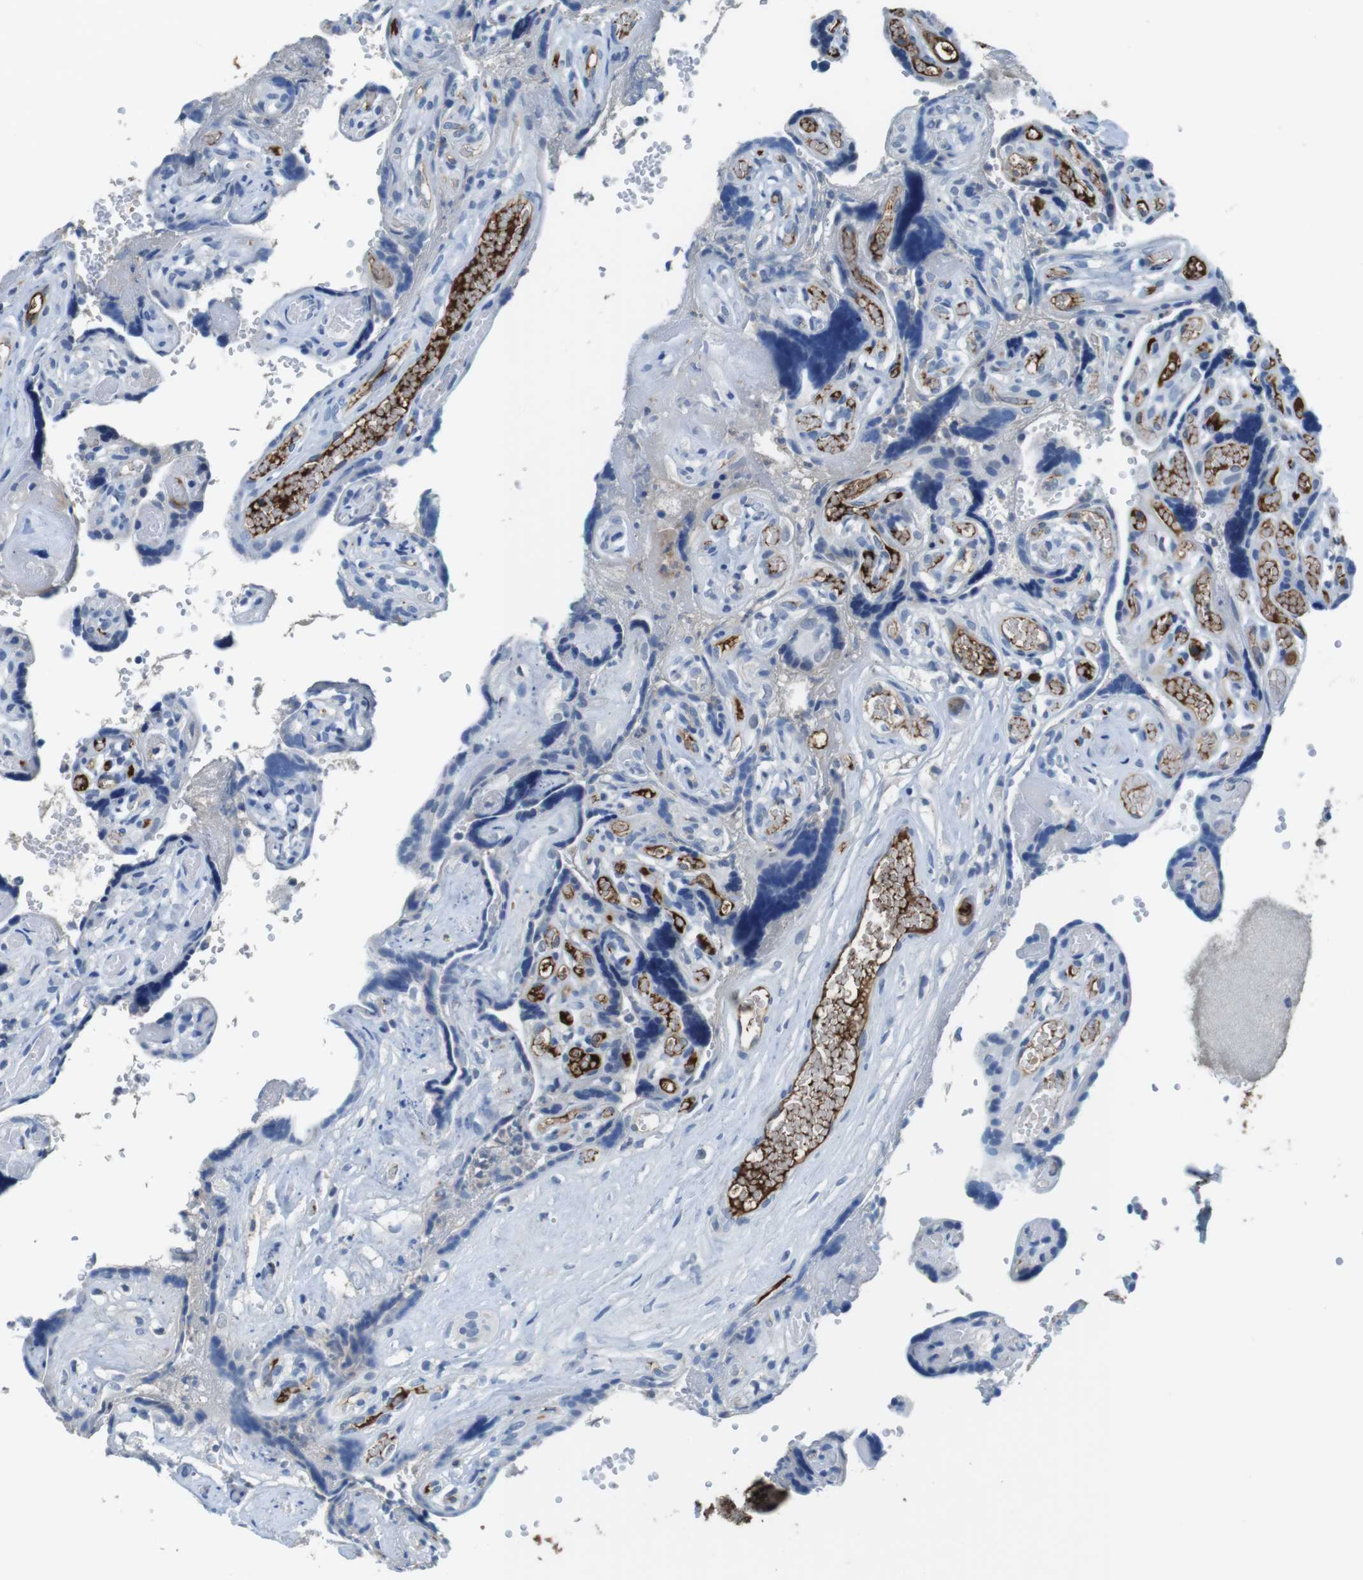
{"staining": {"intensity": "negative", "quantity": "none", "location": "none"}, "tissue": "placenta", "cell_type": "Decidual cells", "image_type": "normal", "snomed": [{"axis": "morphology", "description": "Normal tissue, NOS"}, {"axis": "topography", "description": "Placenta"}], "caption": "High power microscopy image of an IHC histopathology image of benign placenta, revealing no significant expression in decidual cells.", "gene": "TMPRSS15", "patient": {"sex": "female", "age": 30}}